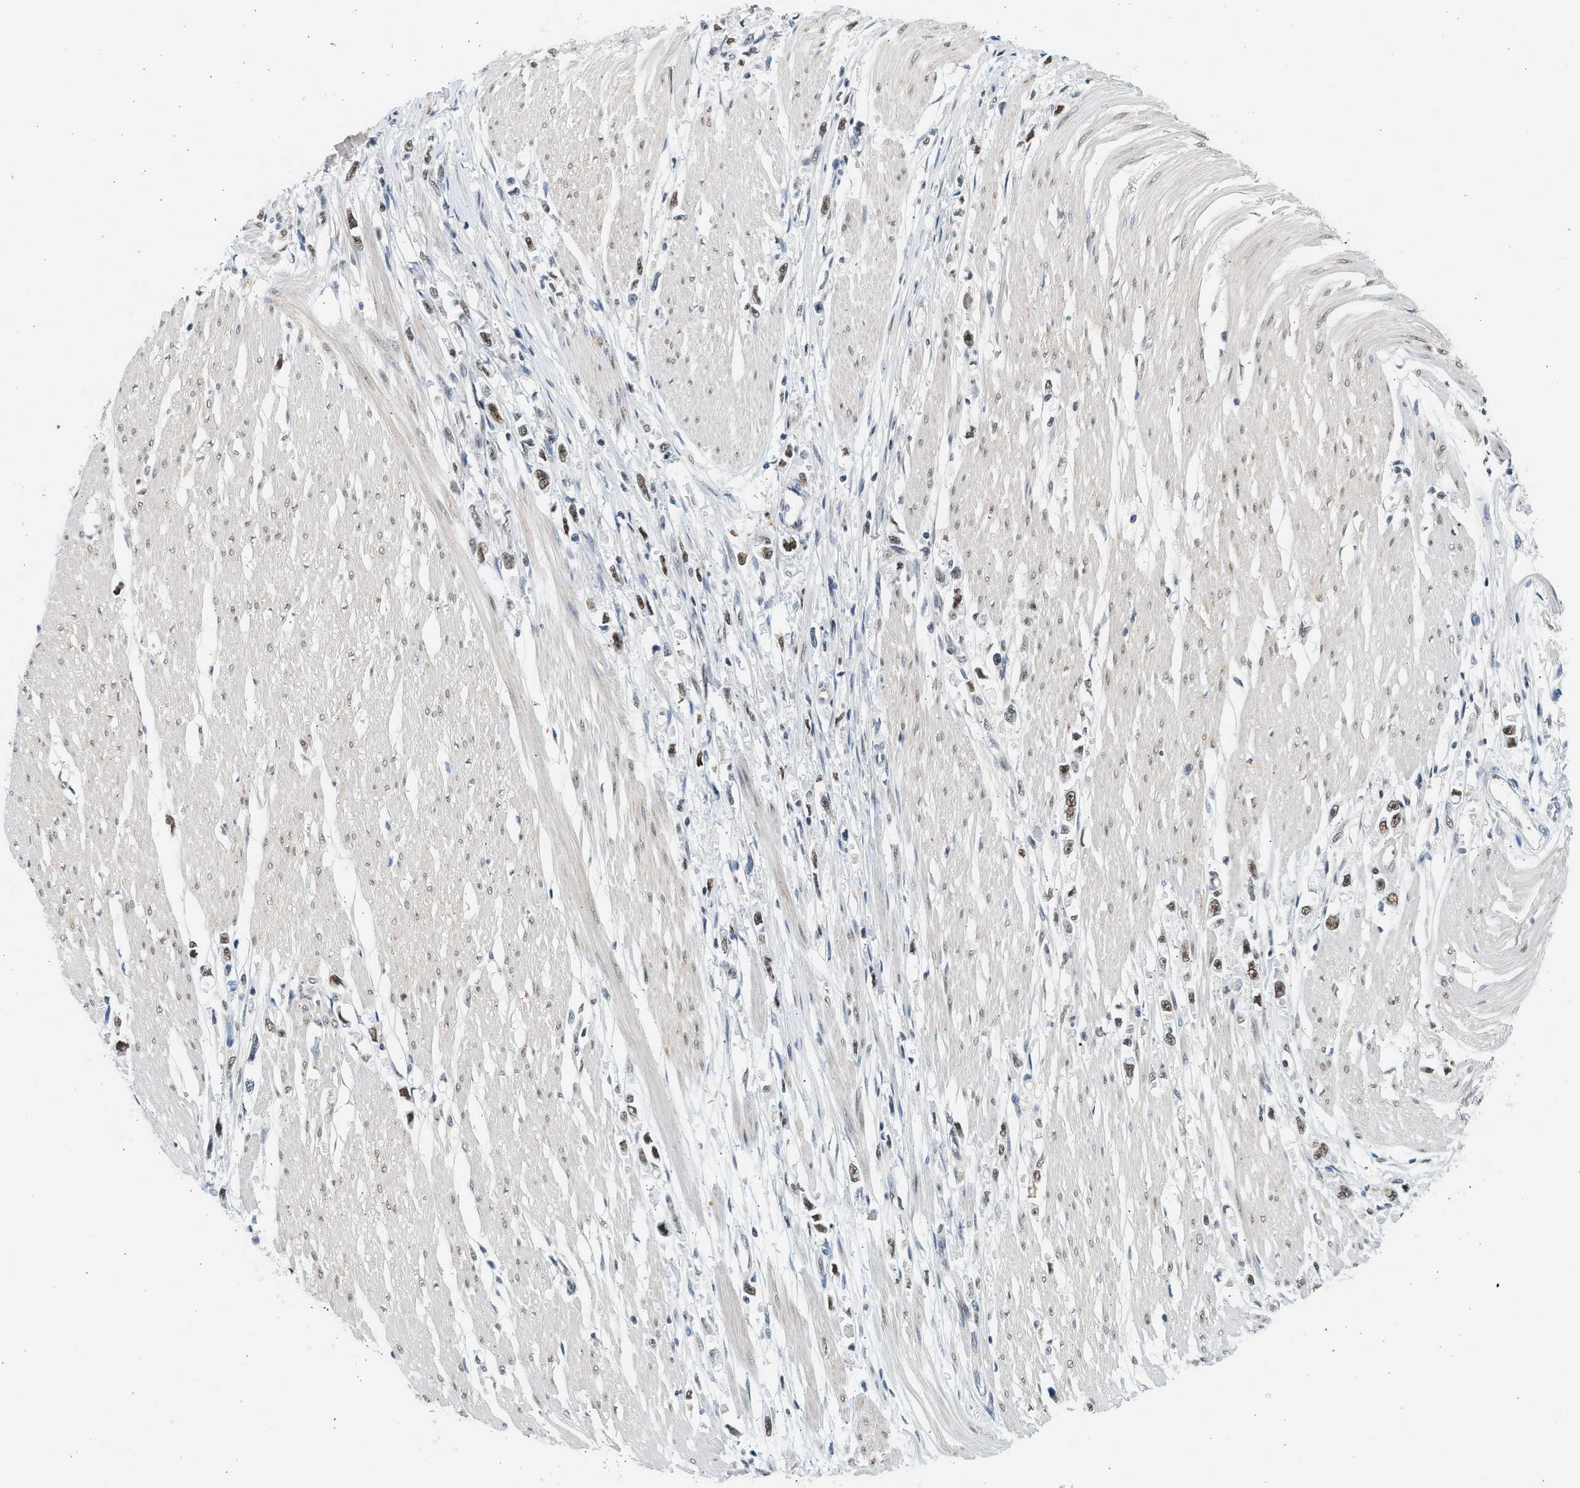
{"staining": {"intensity": "weak", "quantity": "25%-75%", "location": "nuclear"}, "tissue": "stomach cancer", "cell_type": "Tumor cells", "image_type": "cancer", "snomed": [{"axis": "morphology", "description": "Adenocarcinoma, NOS"}, {"axis": "topography", "description": "Stomach"}], "caption": "Protein expression analysis of human stomach cancer reveals weak nuclear expression in about 25%-75% of tumor cells. Using DAB (brown) and hematoxylin (blue) stains, captured at high magnification using brightfield microscopy.", "gene": "HIPK1", "patient": {"sex": "female", "age": 59}}